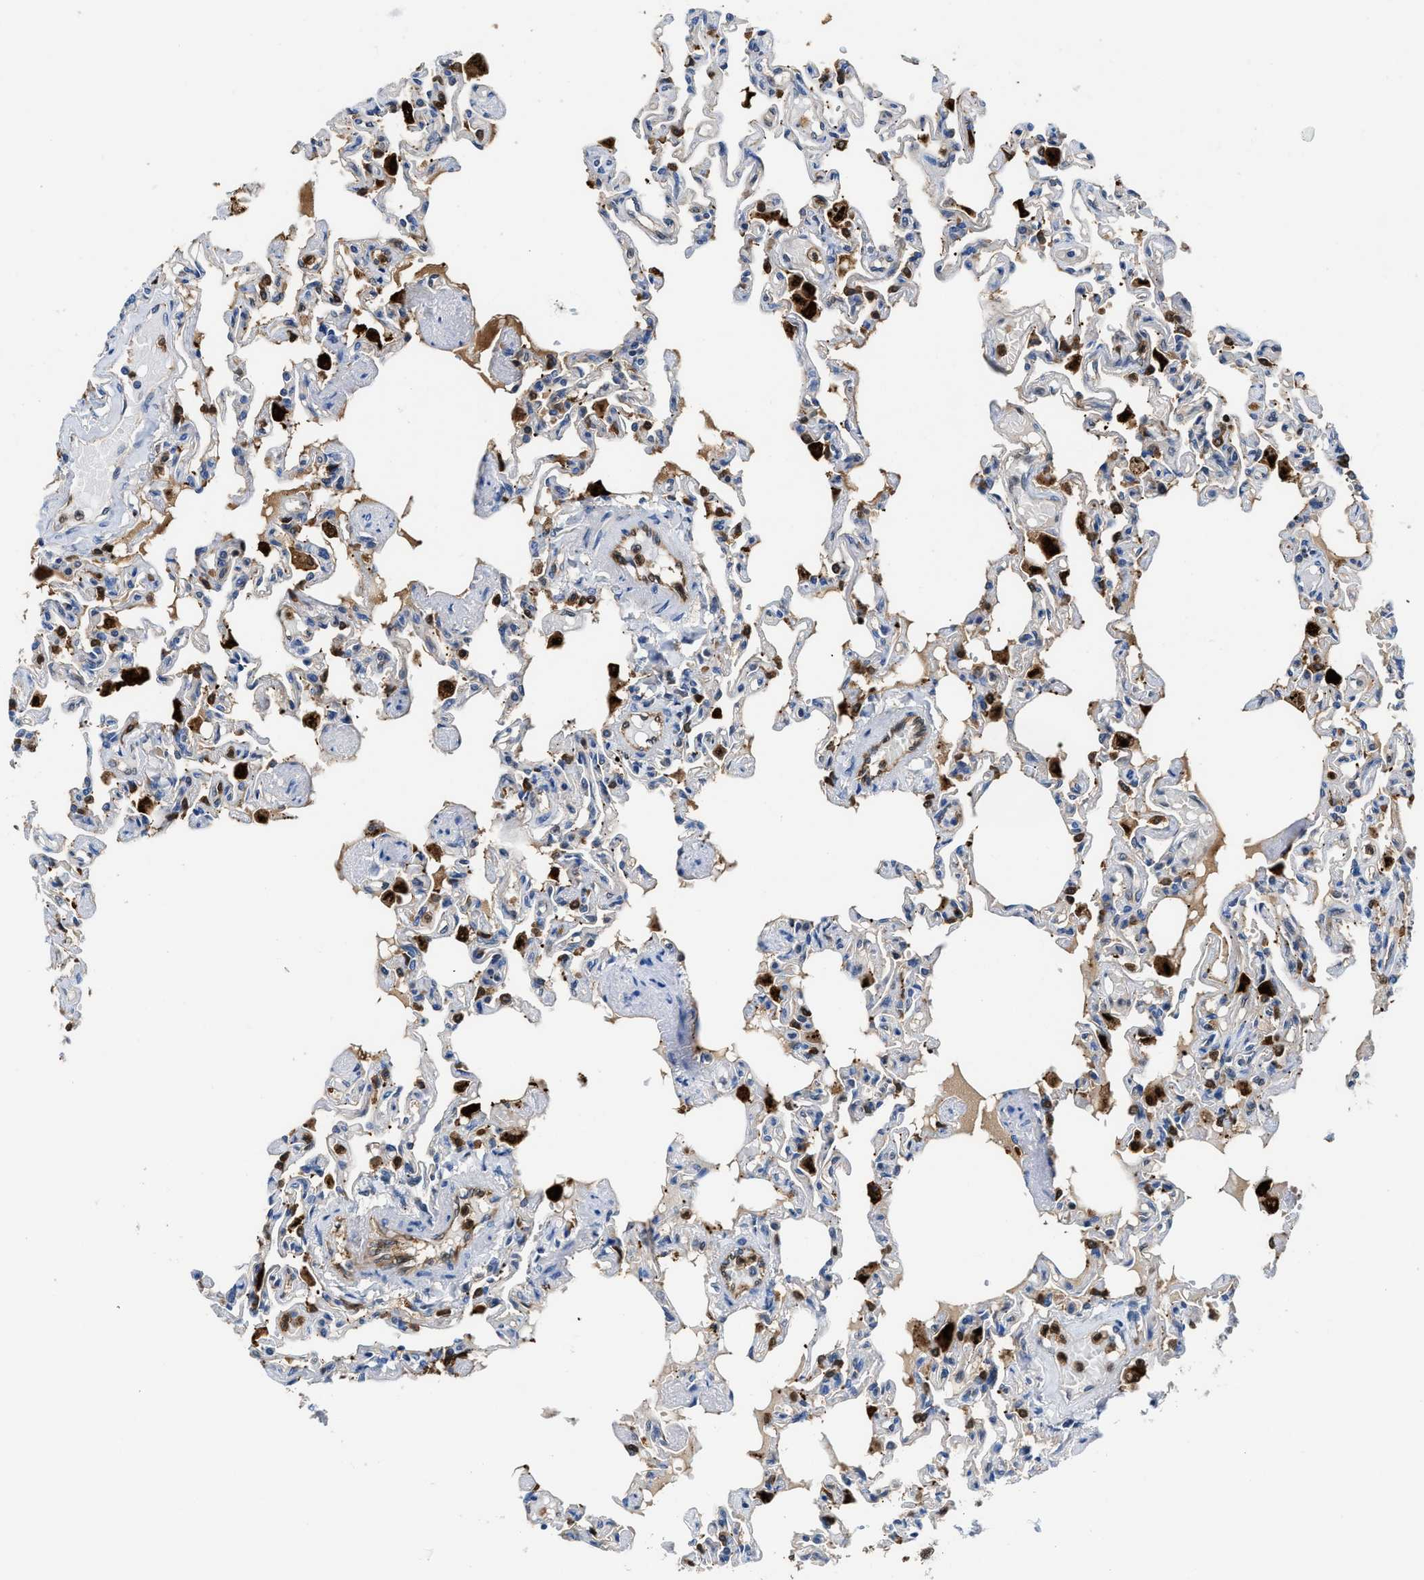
{"staining": {"intensity": "weak", "quantity": "25%-75%", "location": "cytoplasmic/membranous"}, "tissue": "lung", "cell_type": "Alveolar cells", "image_type": "normal", "snomed": [{"axis": "morphology", "description": "Normal tissue, NOS"}, {"axis": "topography", "description": "Lung"}], "caption": "This is a photomicrograph of immunohistochemistry staining of normal lung, which shows weak positivity in the cytoplasmic/membranous of alveolar cells.", "gene": "LTA4H", "patient": {"sex": "male", "age": 21}}